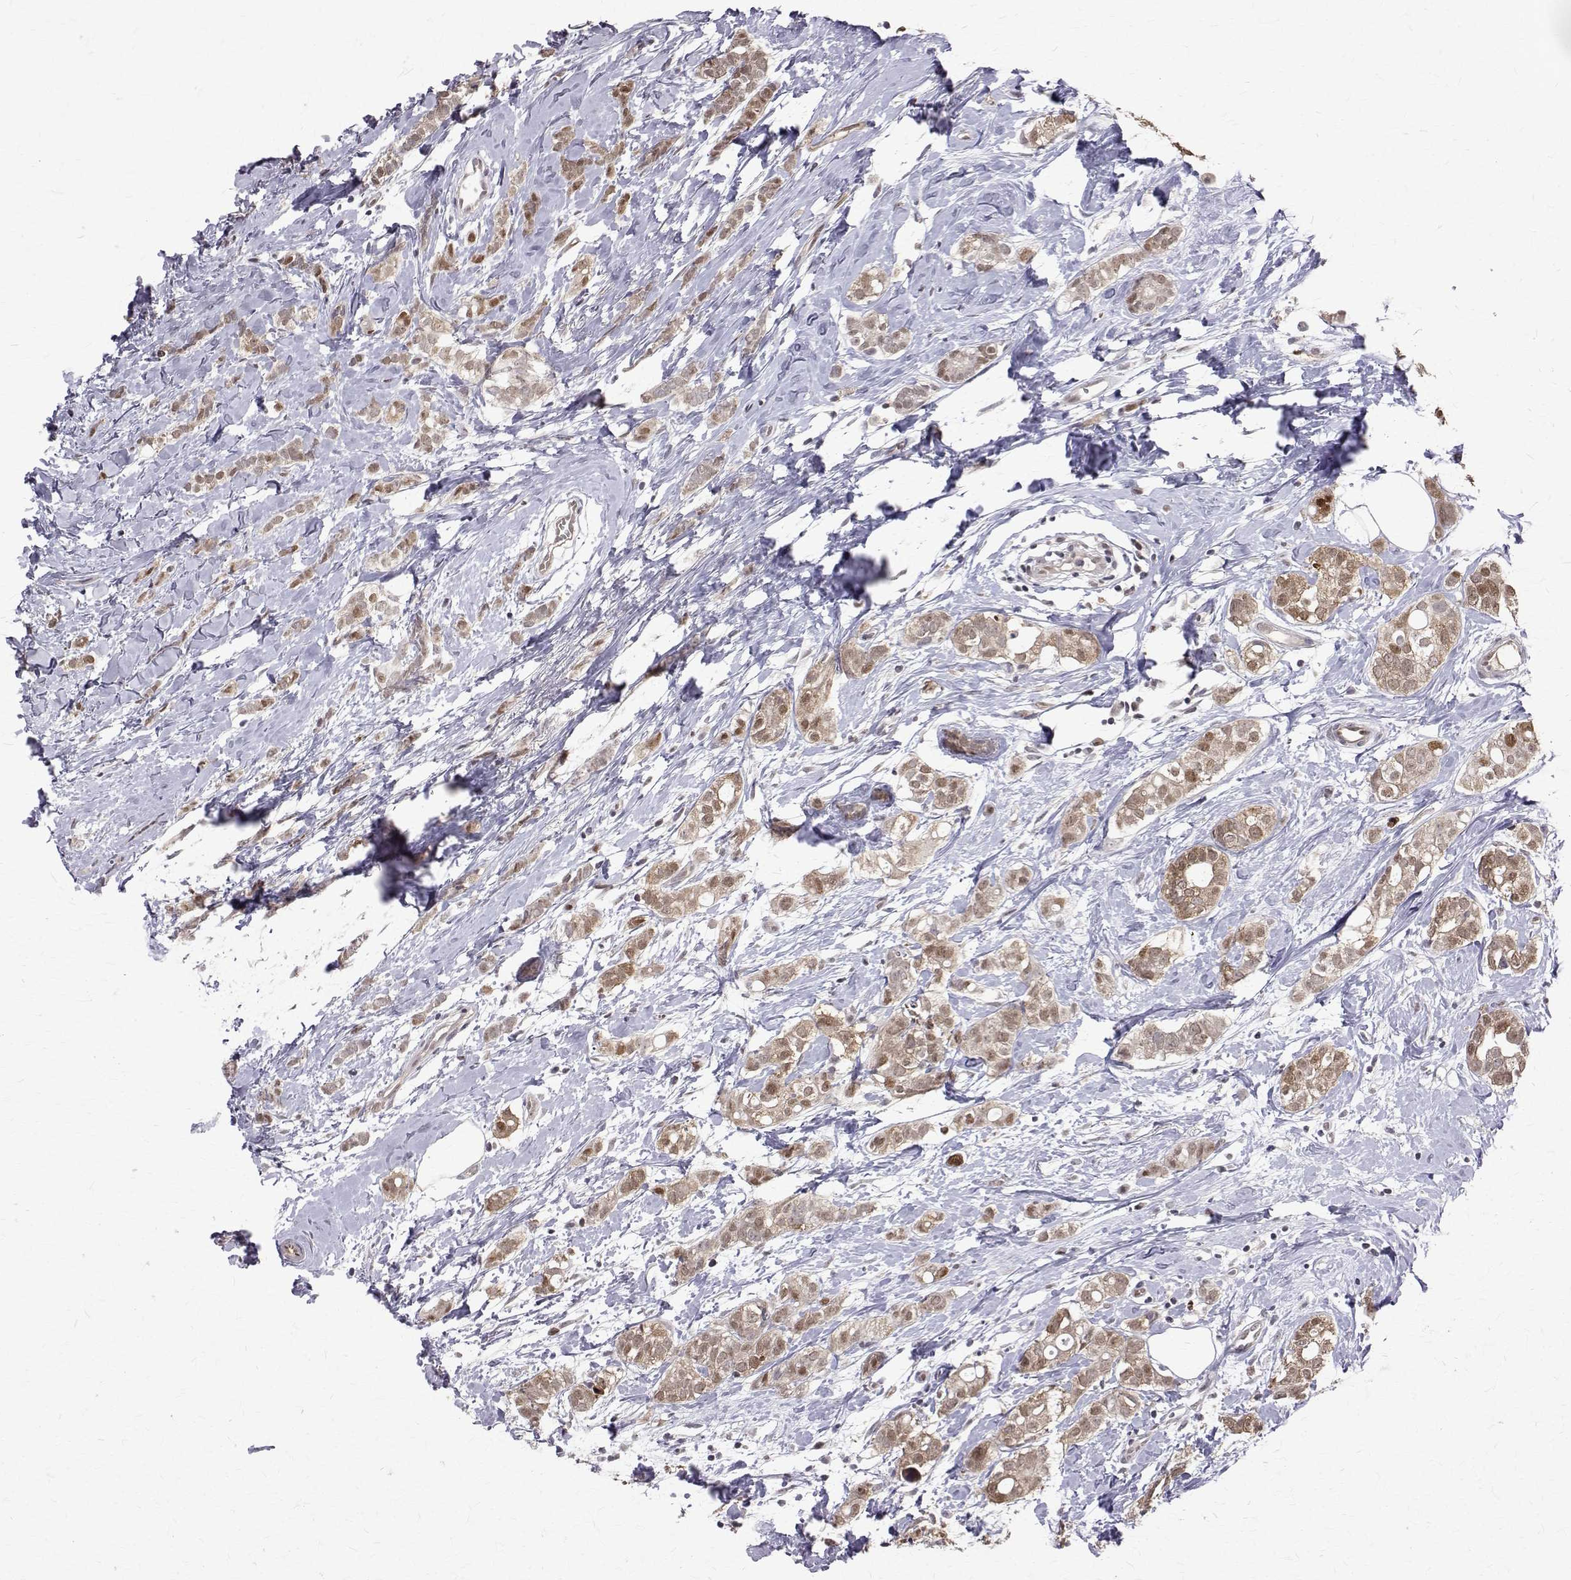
{"staining": {"intensity": "moderate", "quantity": ">75%", "location": "cytoplasmic/membranous,nuclear"}, "tissue": "breast cancer", "cell_type": "Tumor cells", "image_type": "cancer", "snomed": [{"axis": "morphology", "description": "Duct carcinoma"}, {"axis": "topography", "description": "Breast"}], "caption": "This image shows invasive ductal carcinoma (breast) stained with immunohistochemistry to label a protein in brown. The cytoplasmic/membranous and nuclear of tumor cells show moderate positivity for the protein. Nuclei are counter-stained blue.", "gene": "NIF3L1", "patient": {"sex": "female", "age": 40}}